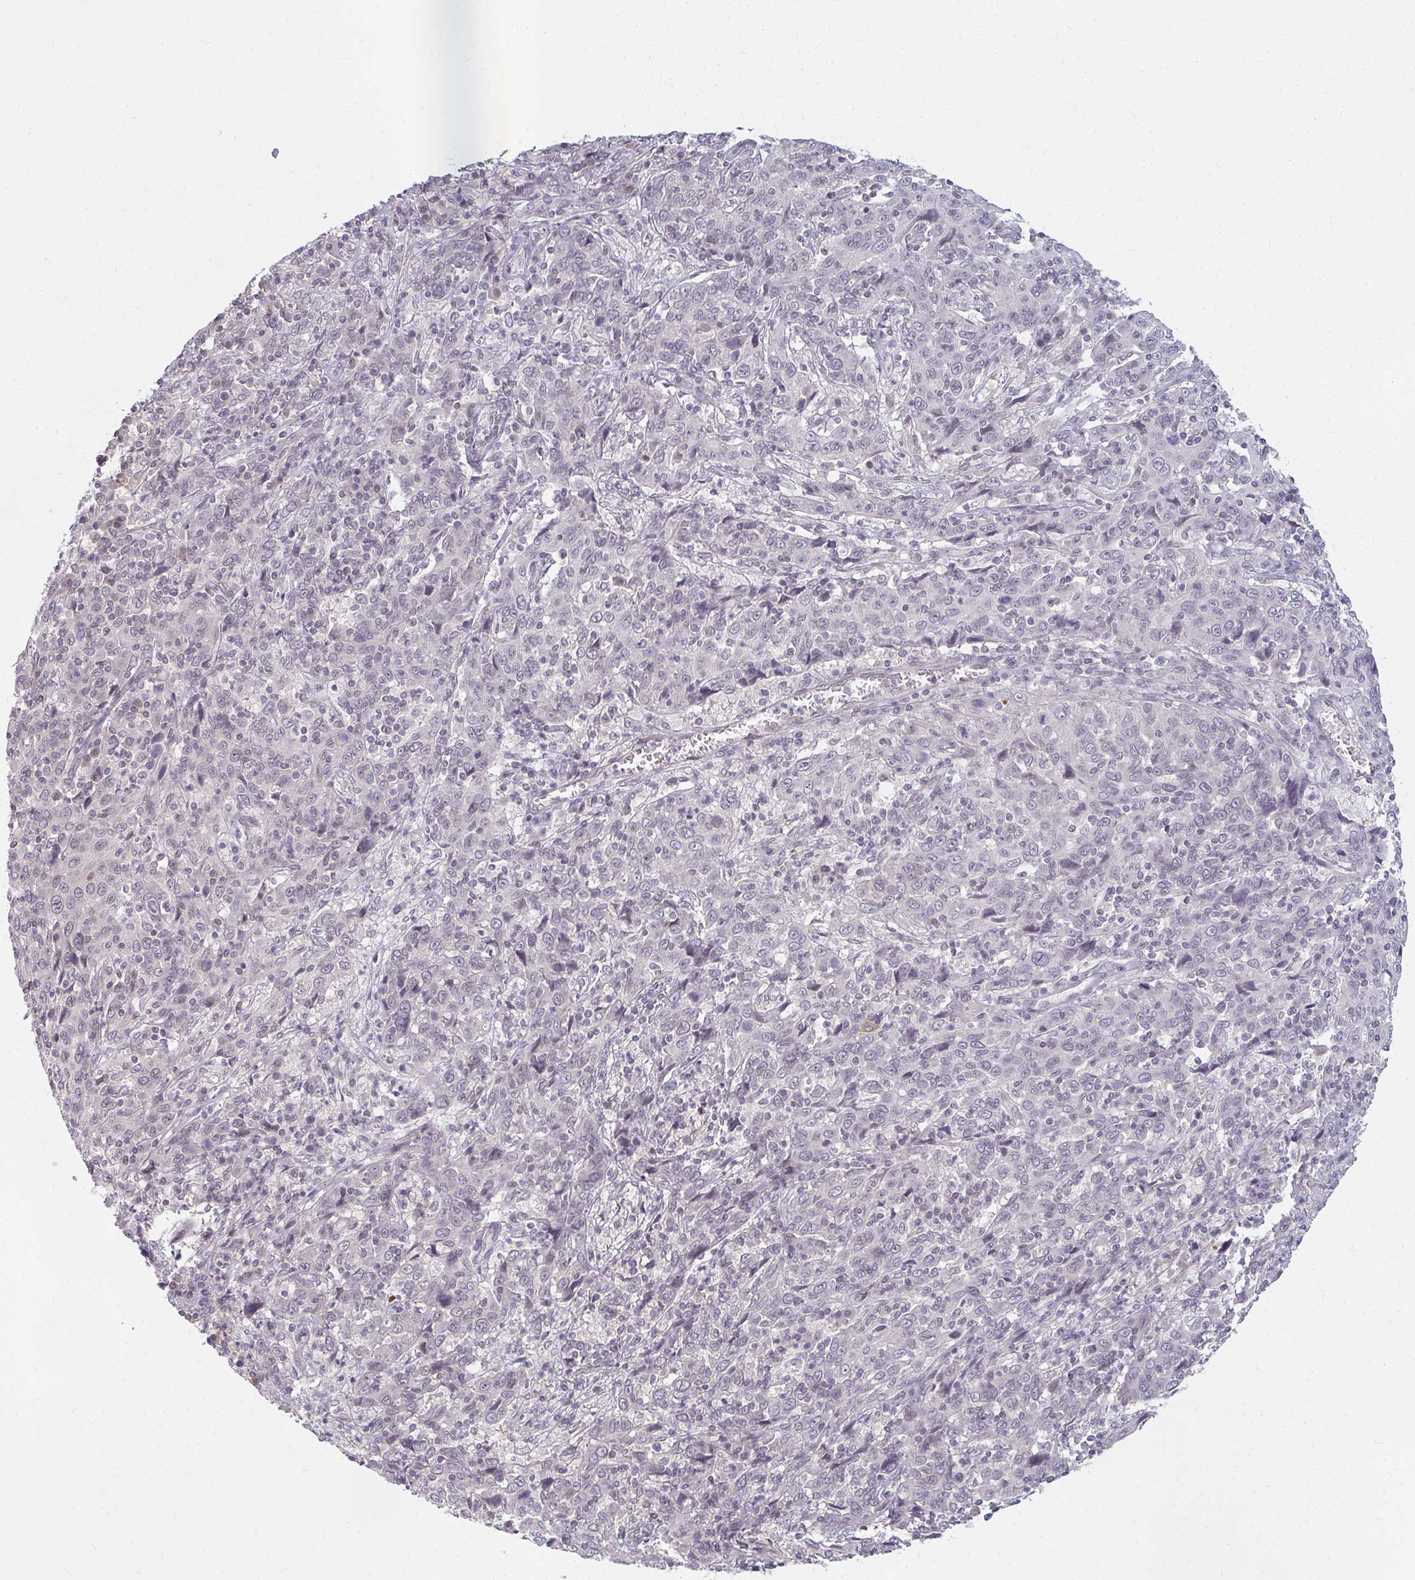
{"staining": {"intensity": "negative", "quantity": "none", "location": "none"}, "tissue": "cervical cancer", "cell_type": "Tumor cells", "image_type": "cancer", "snomed": [{"axis": "morphology", "description": "Squamous cell carcinoma, NOS"}, {"axis": "topography", "description": "Cervix"}], "caption": "DAB (3,3'-diaminobenzidine) immunohistochemical staining of squamous cell carcinoma (cervical) shows no significant positivity in tumor cells.", "gene": "GPC5", "patient": {"sex": "female", "age": 46}}